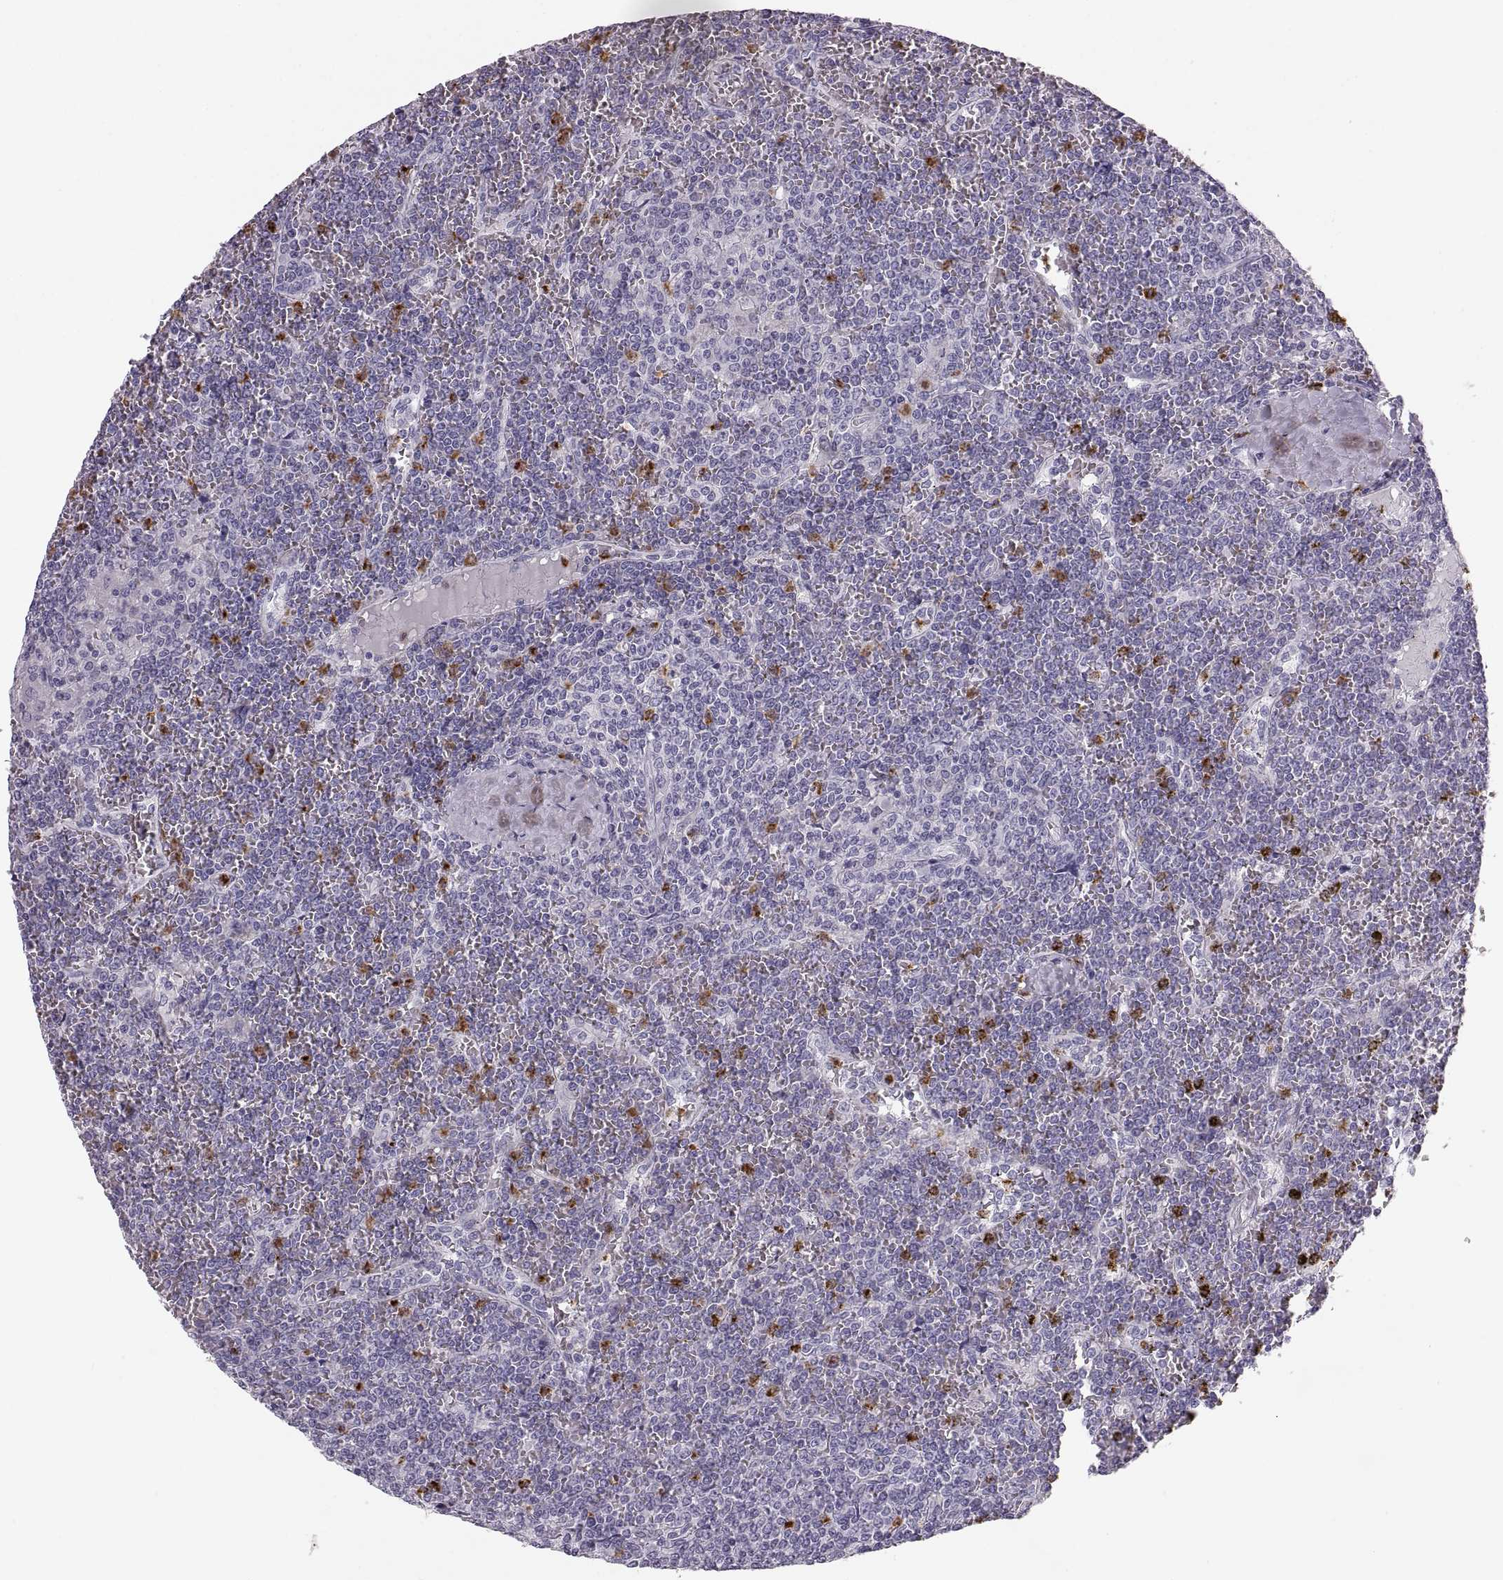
{"staining": {"intensity": "negative", "quantity": "none", "location": "none"}, "tissue": "lymphoma", "cell_type": "Tumor cells", "image_type": "cancer", "snomed": [{"axis": "morphology", "description": "Malignant lymphoma, non-Hodgkin's type, Low grade"}, {"axis": "topography", "description": "Spleen"}], "caption": "Immunohistochemistry (IHC) of lymphoma demonstrates no expression in tumor cells.", "gene": "MILR1", "patient": {"sex": "female", "age": 19}}